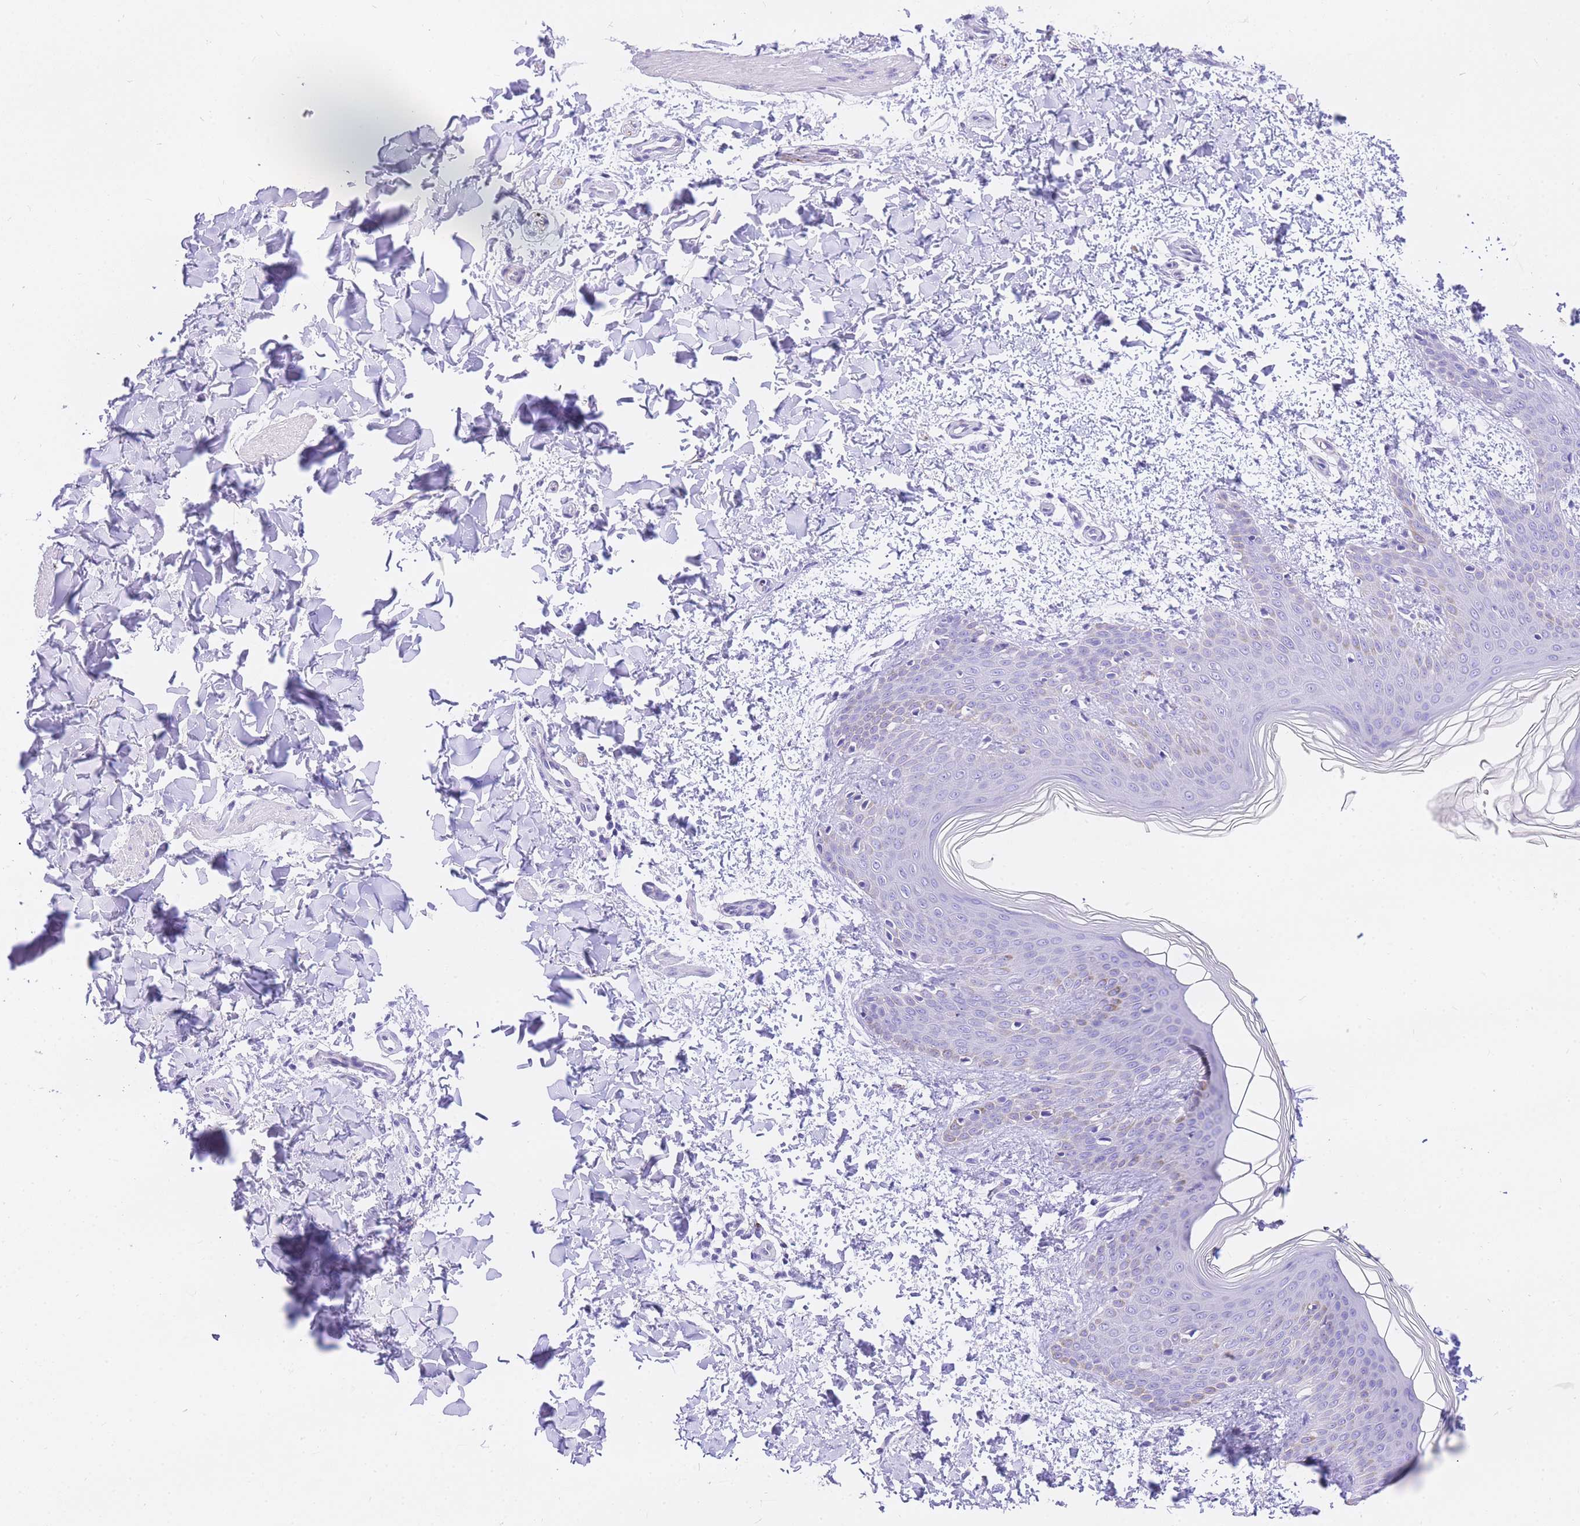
{"staining": {"intensity": "negative", "quantity": "none", "location": "none"}, "tissue": "skin", "cell_type": "Fibroblasts", "image_type": "normal", "snomed": [{"axis": "morphology", "description": "Normal tissue, NOS"}, {"axis": "topography", "description": "Skin"}], "caption": "Immunohistochemical staining of normal human skin displays no significant positivity in fibroblasts. (Immunohistochemistry (ihc), brightfield microscopy, high magnification).", "gene": "UPK1A", "patient": {"sex": "male", "age": 36}}